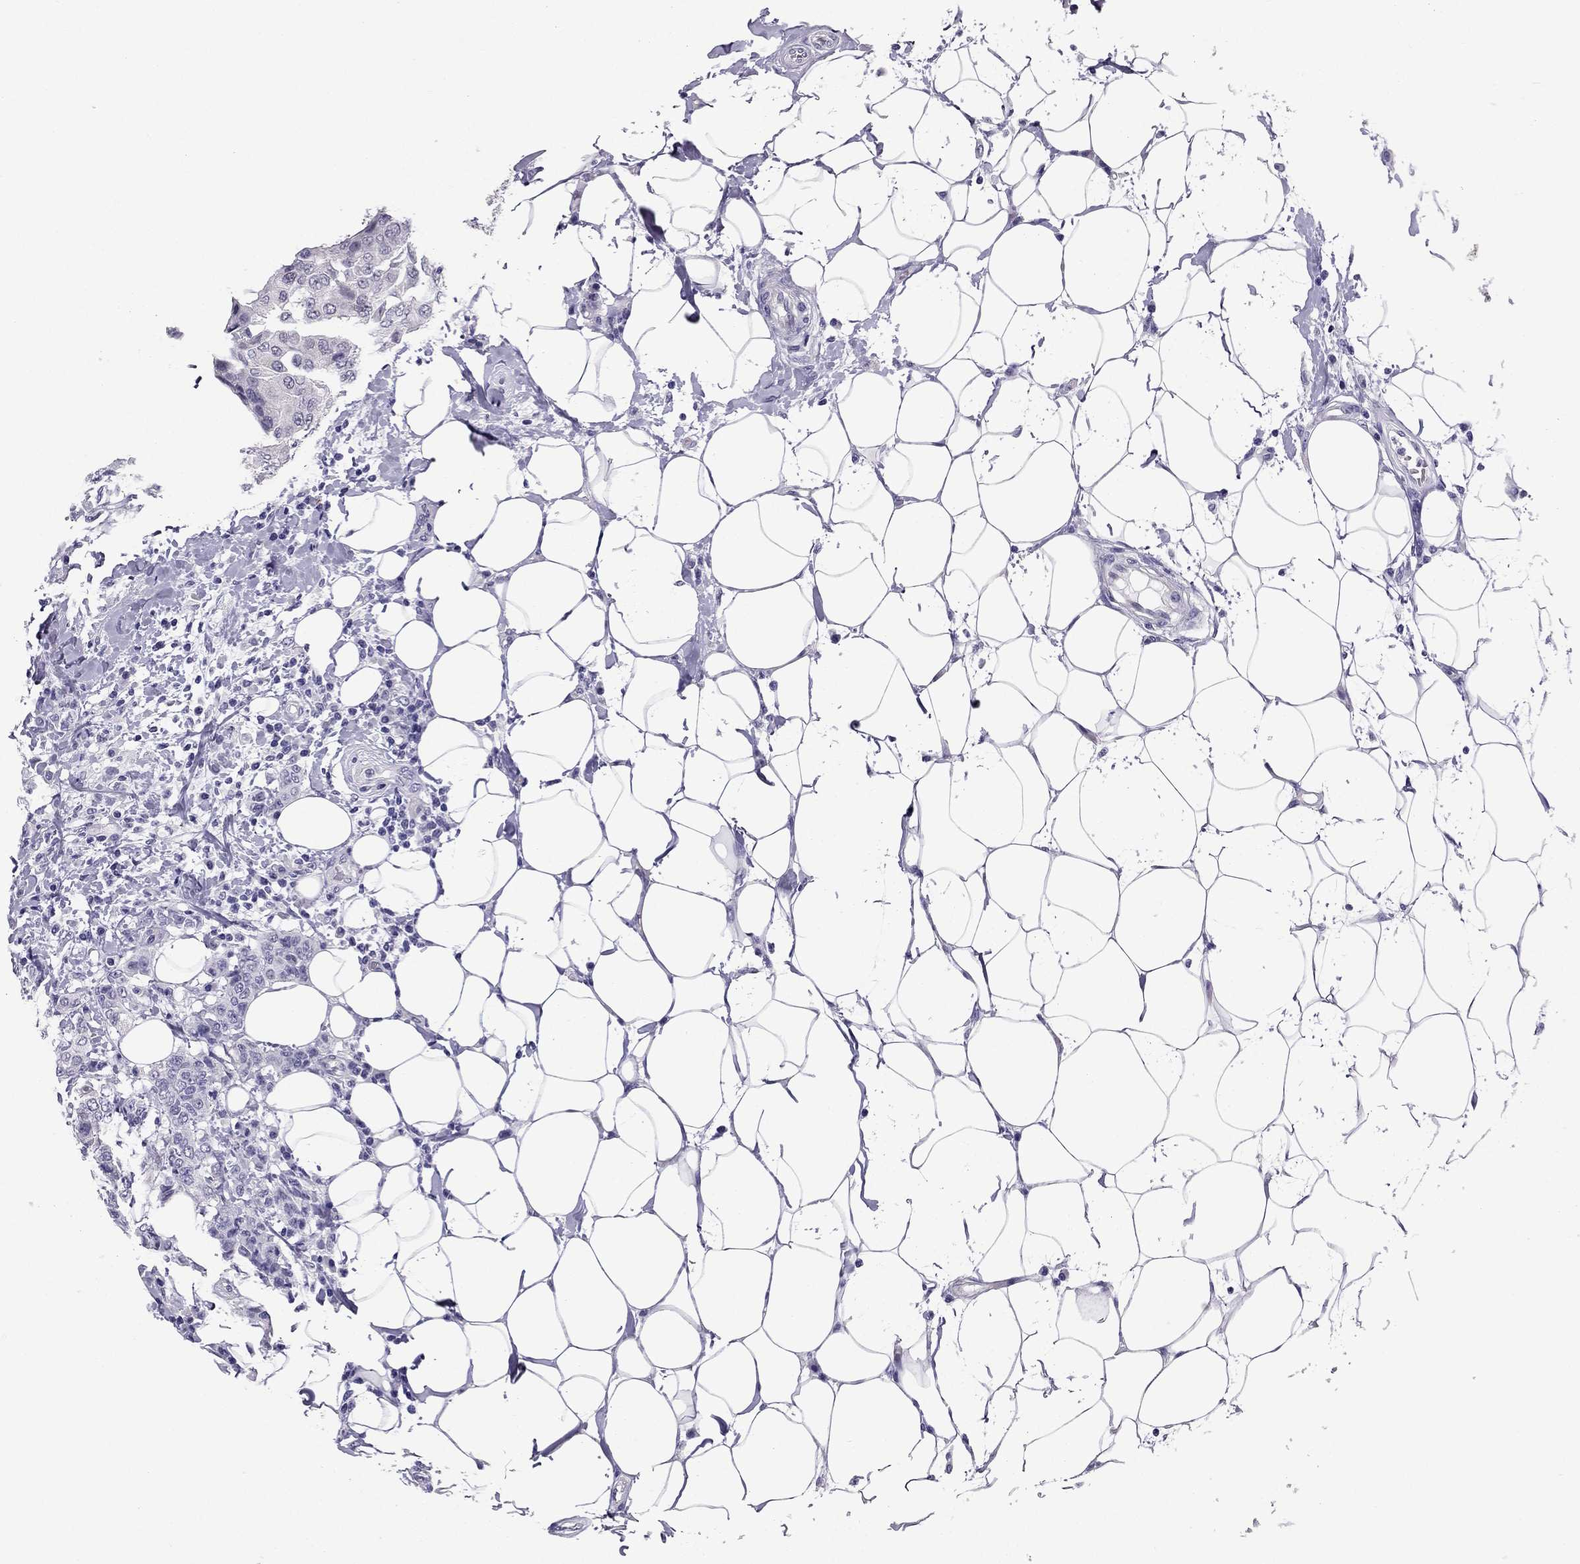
{"staining": {"intensity": "negative", "quantity": "none", "location": "none"}, "tissue": "breast cancer", "cell_type": "Tumor cells", "image_type": "cancer", "snomed": [{"axis": "morphology", "description": "Duct carcinoma"}, {"axis": "topography", "description": "Breast"}], "caption": "A histopathology image of breast cancer (intraductal carcinoma) stained for a protein displays no brown staining in tumor cells.", "gene": "PDE6A", "patient": {"sex": "female", "age": 27}}